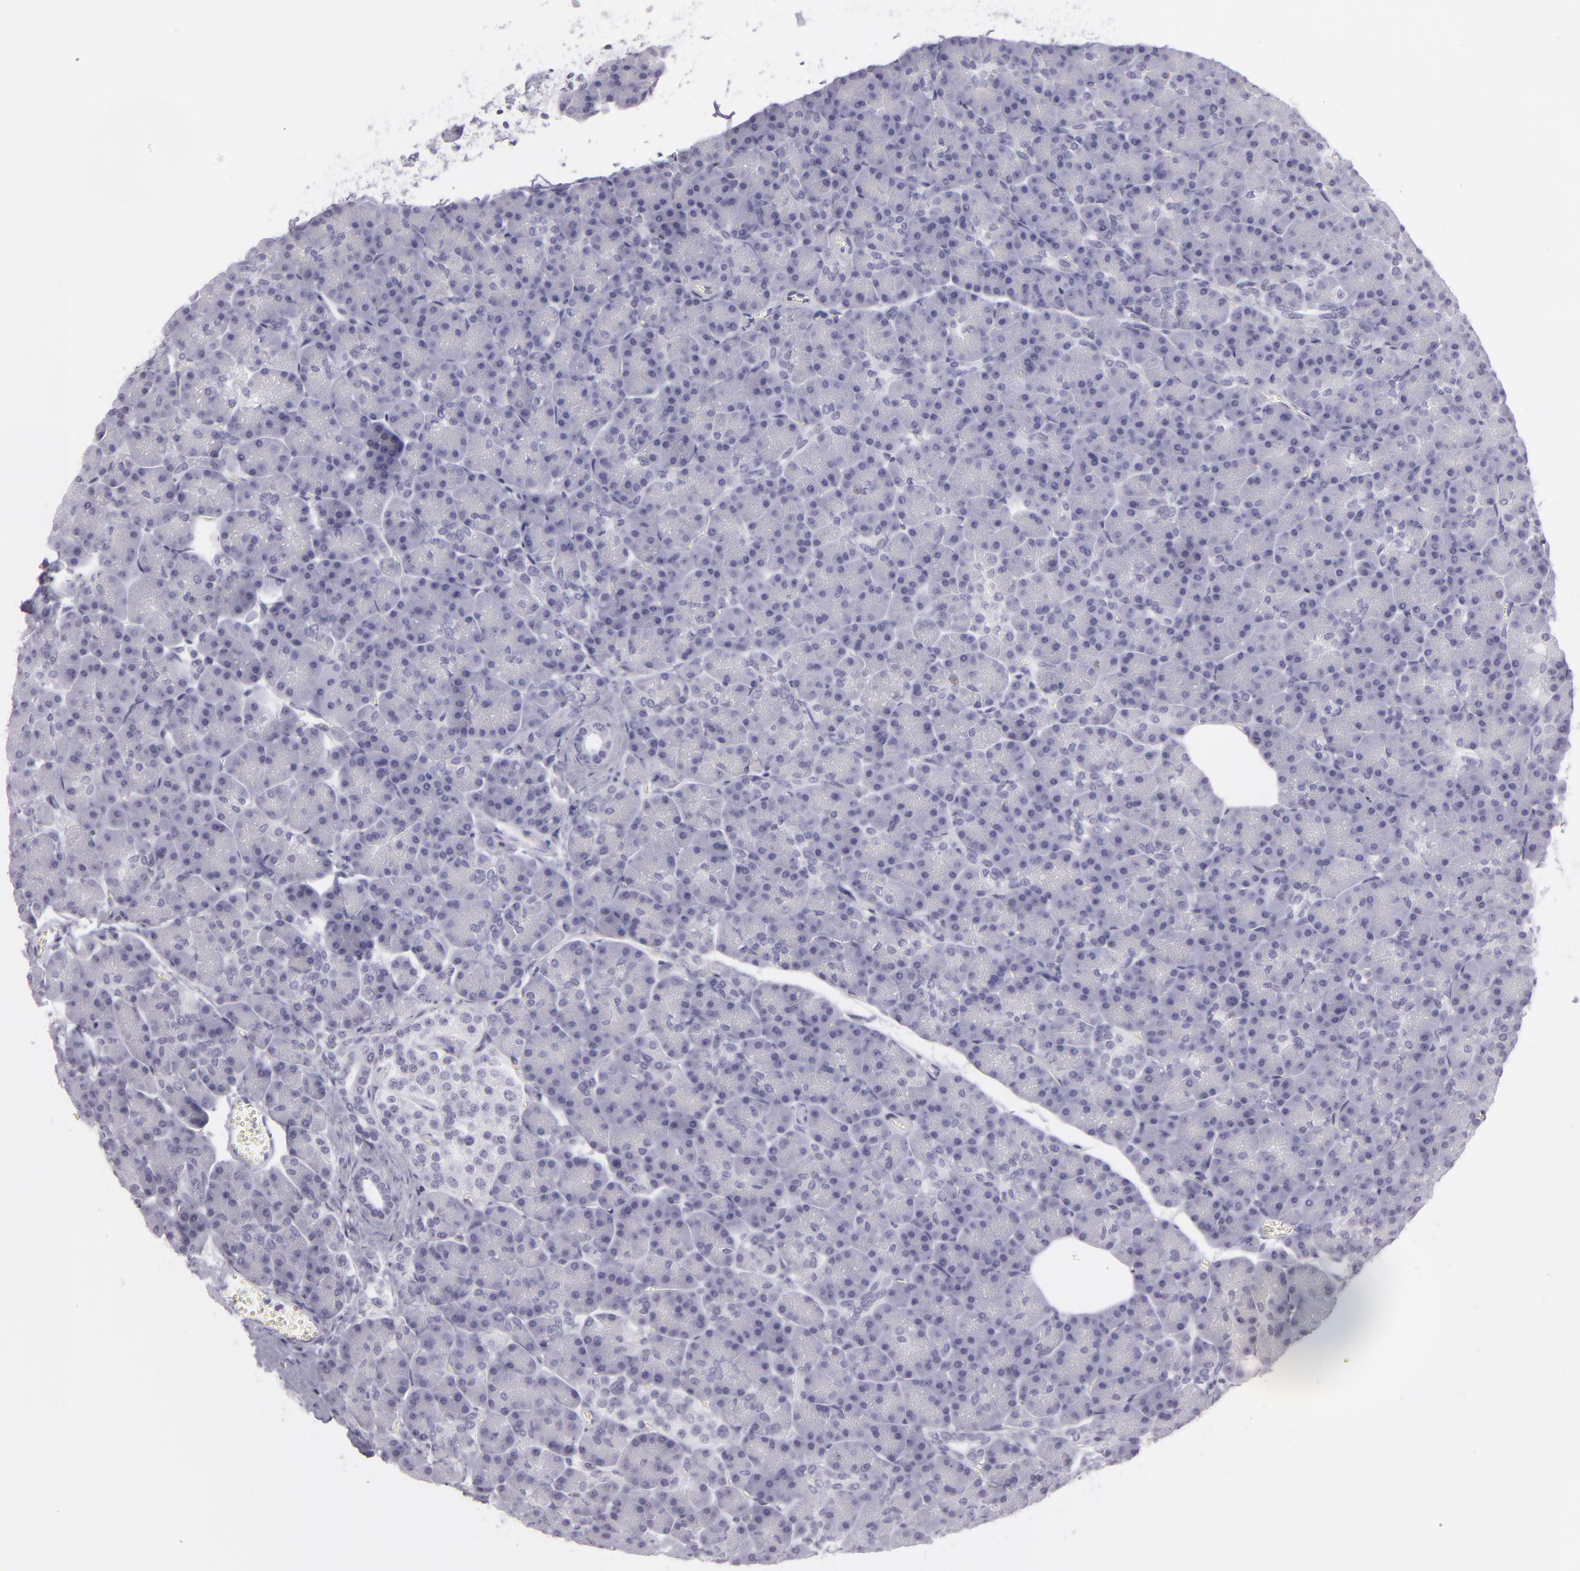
{"staining": {"intensity": "negative", "quantity": "none", "location": "none"}, "tissue": "pancreas", "cell_type": "Exocrine glandular cells", "image_type": "normal", "snomed": [{"axis": "morphology", "description": "Normal tissue, NOS"}, {"axis": "topography", "description": "Pancreas"}], "caption": "There is no significant staining in exocrine glandular cells of pancreas. (Stains: DAB (3,3'-diaminobenzidine) immunohistochemistry (IHC) with hematoxylin counter stain, Microscopy: brightfield microscopy at high magnification).", "gene": "MCM3", "patient": {"sex": "female", "age": 43}}